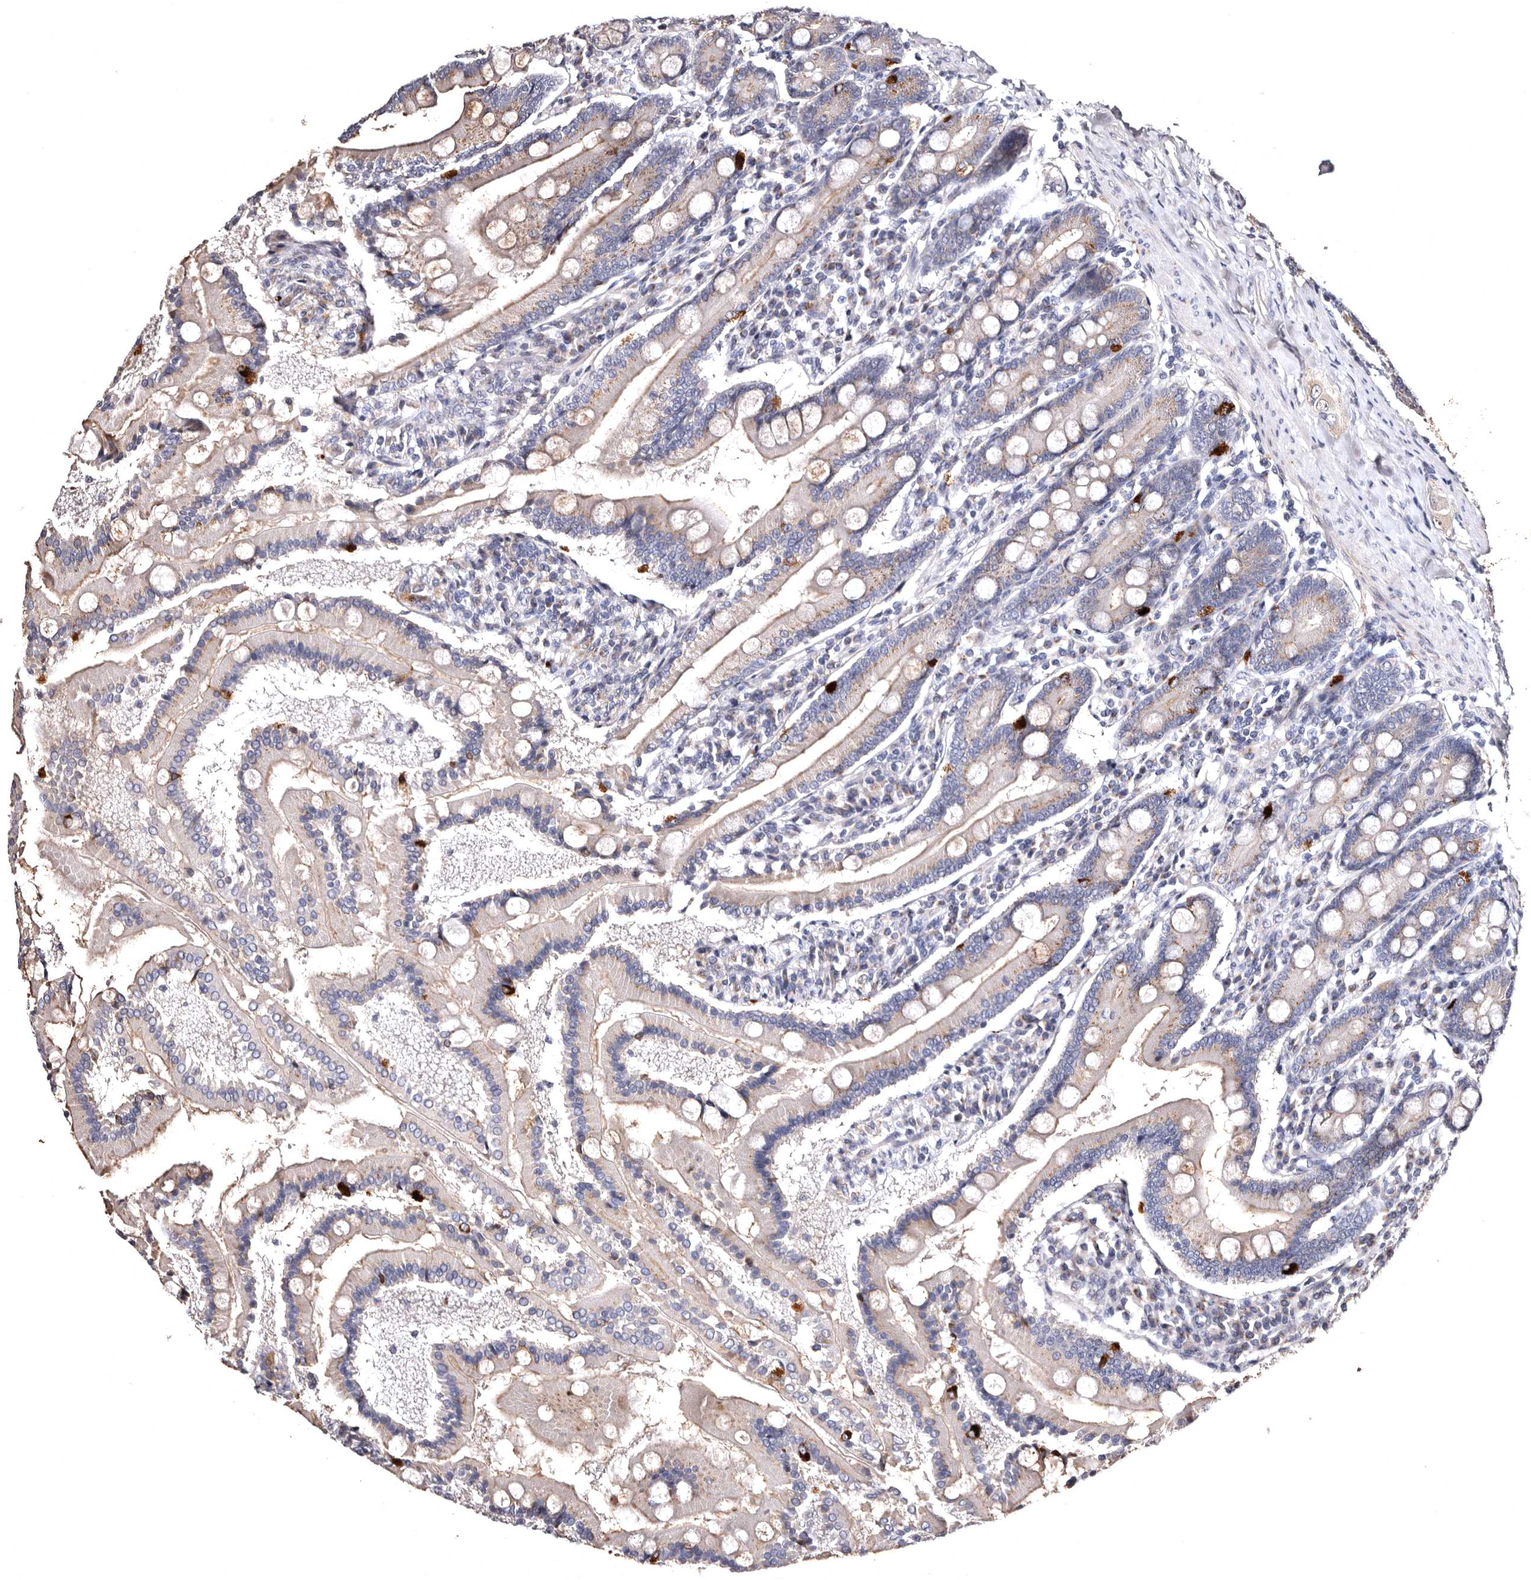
{"staining": {"intensity": "moderate", "quantity": ">75%", "location": "cytoplasmic/membranous"}, "tissue": "duodenum", "cell_type": "Glandular cells", "image_type": "normal", "snomed": [{"axis": "morphology", "description": "Normal tissue, NOS"}, {"axis": "topography", "description": "Duodenum"}], "caption": "IHC histopathology image of unremarkable duodenum stained for a protein (brown), which displays medium levels of moderate cytoplasmic/membranous staining in about >75% of glandular cells.", "gene": "FAM91A1", "patient": {"sex": "male", "age": 50}}